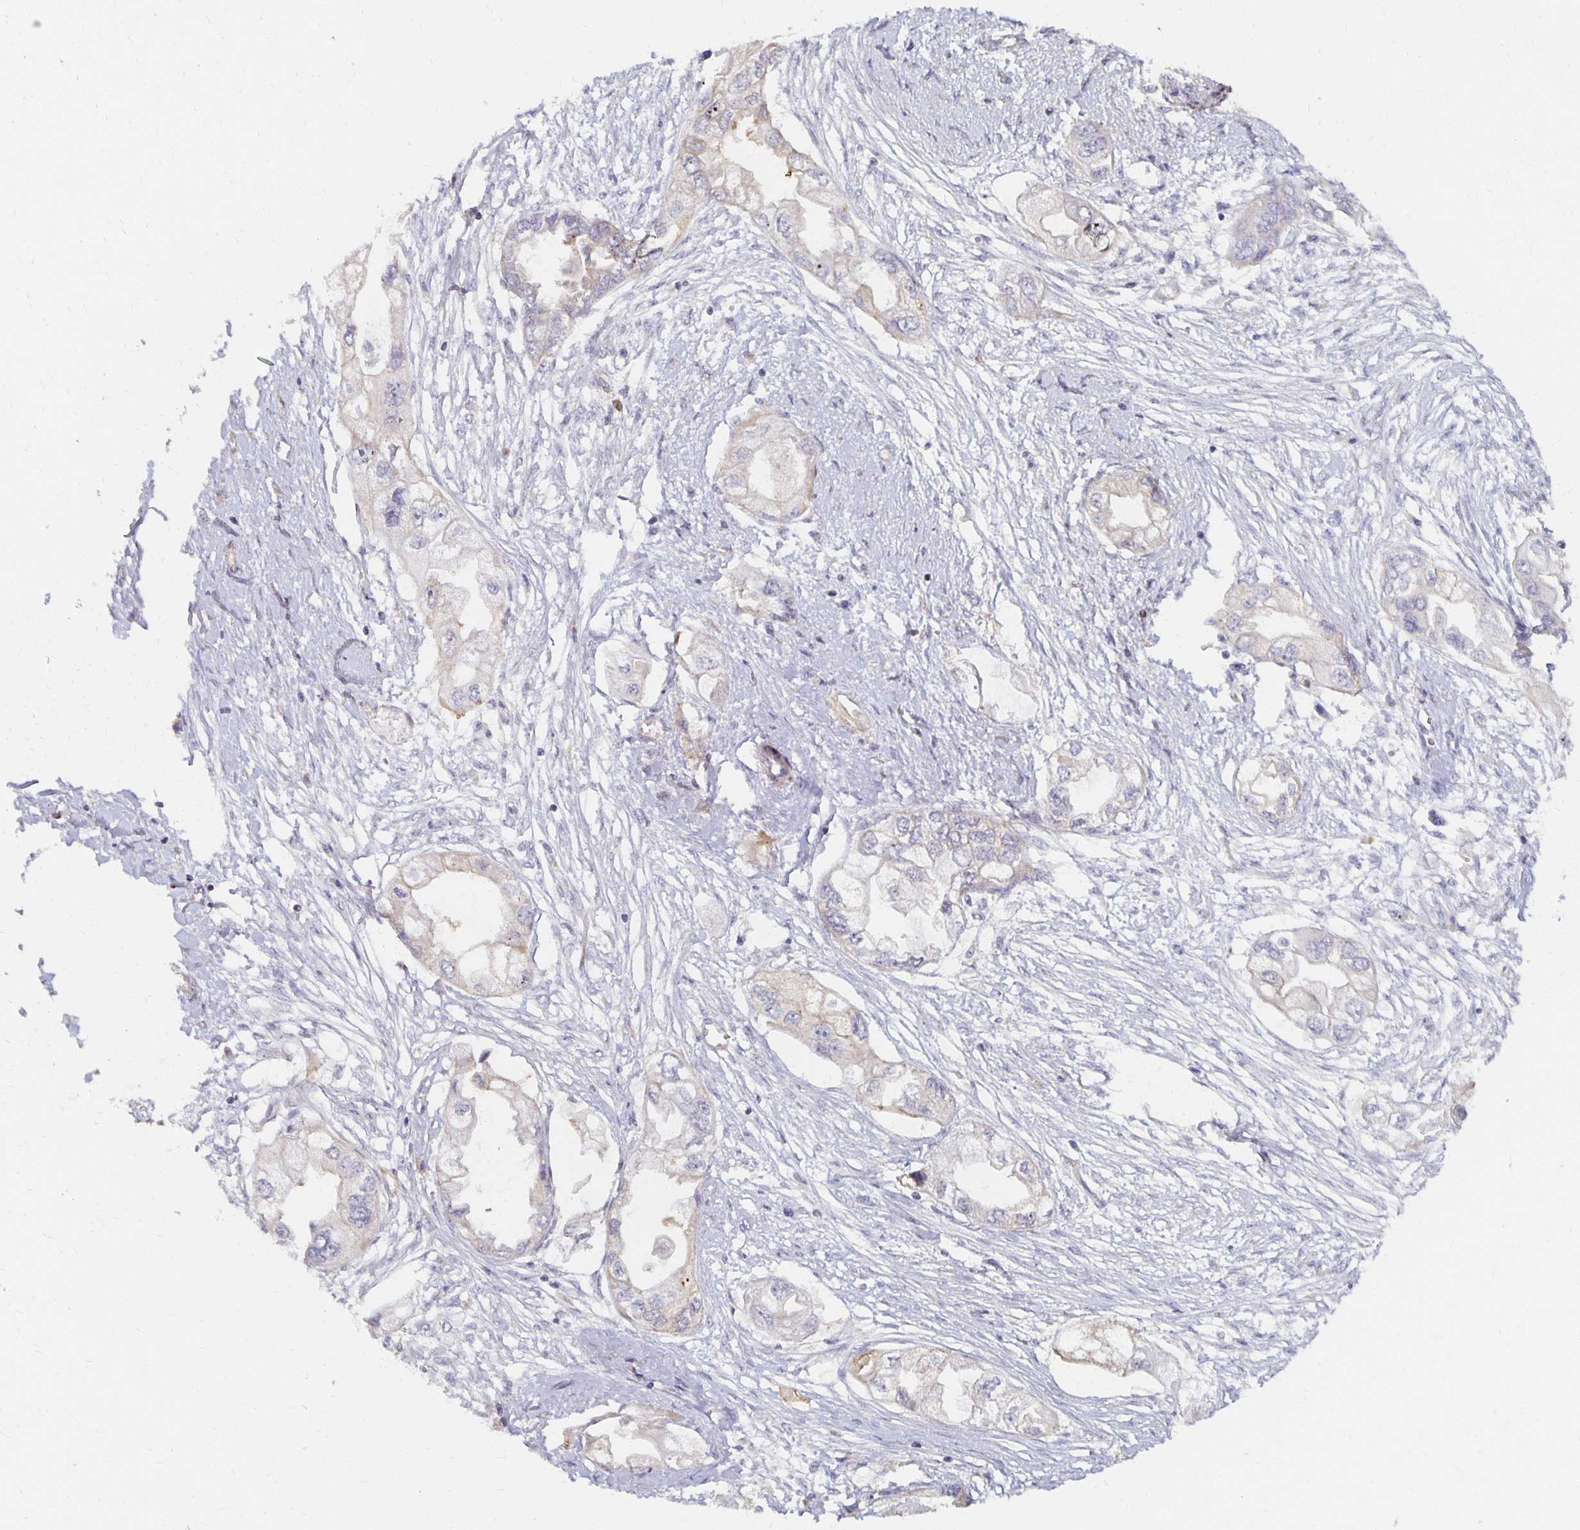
{"staining": {"intensity": "negative", "quantity": "none", "location": "none"}, "tissue": "endometrial cancer", "cell_type": "Tumor cells", "image_type": "cancer", "snomed": [{"axis": "morphology", "description": "Adenocarcinoma, NOS"}, {"axis": "morphology", "description": "Adenocarcinoma, metastatic, NOS"}, {"axis": "topography", "description": "Adipose tissue"}, {"axis": "topography", "description": "Endometrium"}], "caption": "This image is of metastatic adenocarcinoma (endometrial) stained with IHC to label a protein in brown with the nuclei are counter-stained blue. There is no positivity in tumor cells.", "gene": "SORL1", "patient": {"sex": "female", "age": 67}}